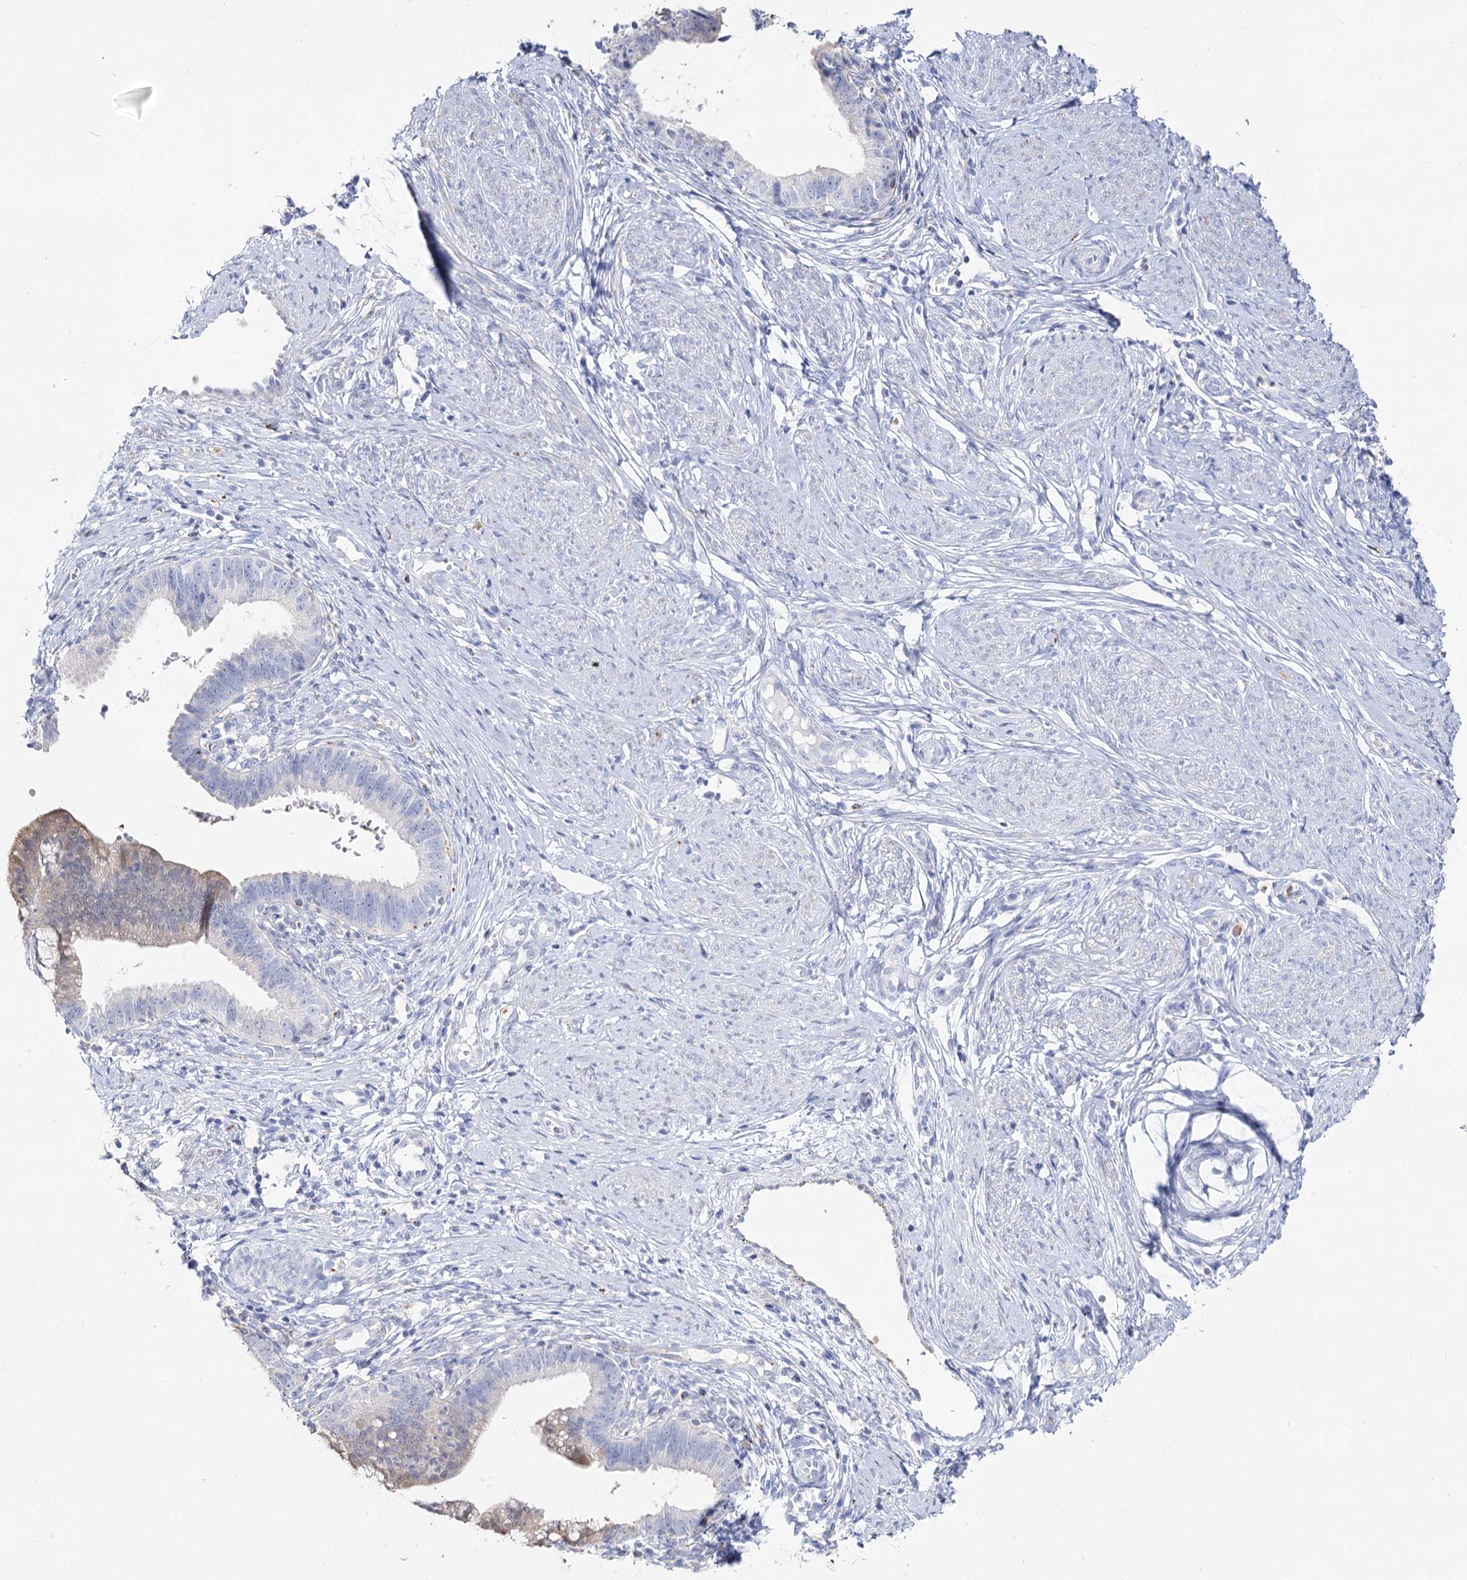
{"staining": {"intensity": "negative", "quantity": "none", "location": "none"}, "tissue": "cervical cancer", "cell_type": "Tumor cells", "image_type": "cancer", "snomed": [{"axis": "morphology", "description": "Adenocarcinoma, NOS"}, {"axis": "topography", "description": "Cervix"}], "caption": "Human cervical cancer stained for a protein using IHC shows no expression in tumor cells.", "gene": "SLC3A1", "patient": {"sex": "female", "age": 36}}